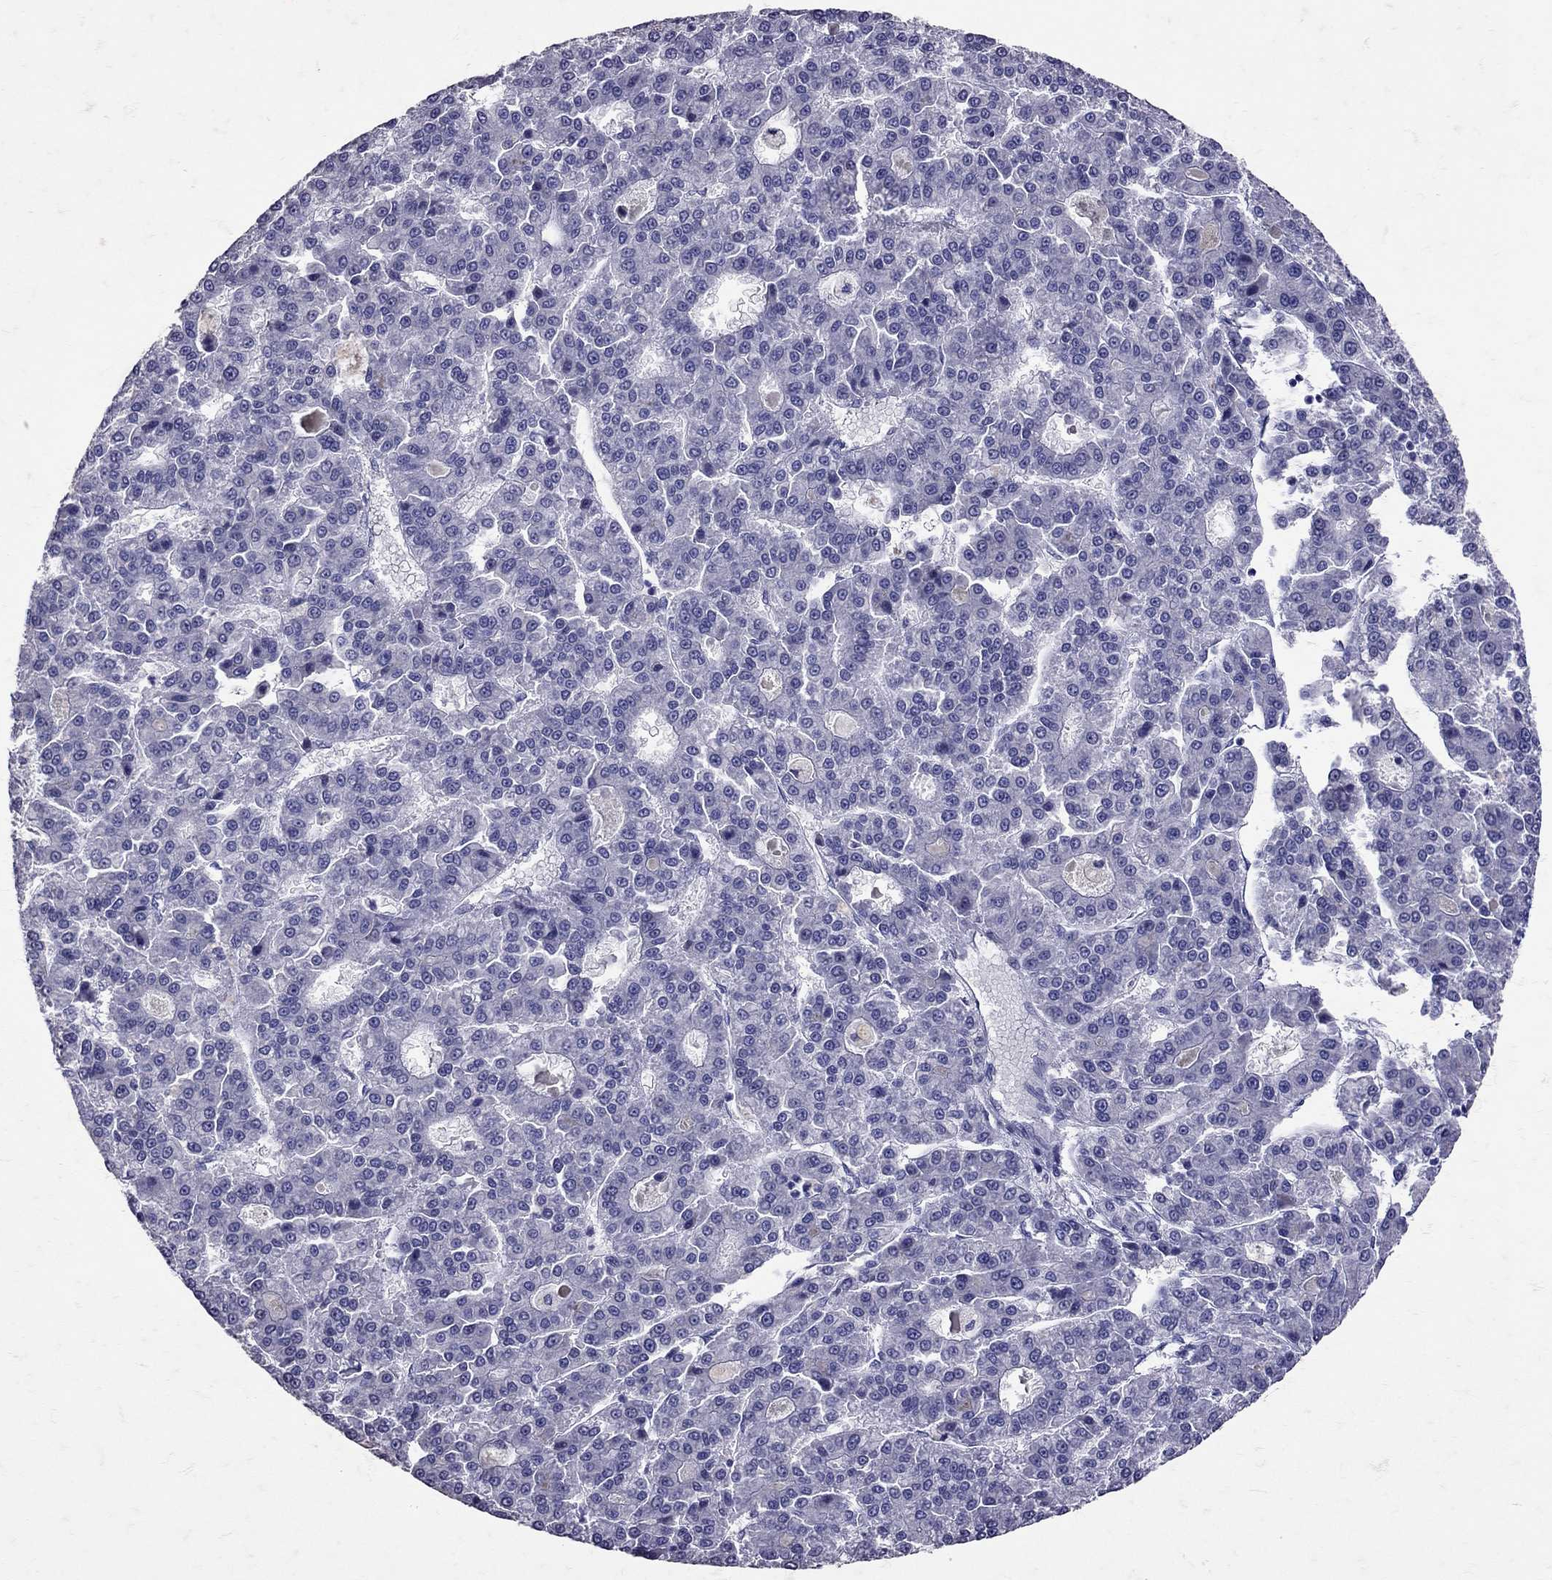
{"staining": {"intensity": "negative", "quantity": "none", "location": "none"}, "tissue": "liver cancer", "cell_type": "Tumor cells", "image_type": "cancer", "snomed": [{"axis": "morphology", "description": "Carcinoma, Hepatocellular, NOS"}, {"axis": "topography", "description": "Liver"}], "caption": "A histopathology image of human liver hepatocellular carcinoma is negative for staining in tumor cells. (DAB (3,3'-diaminobenzidine) IHC with hematoxylin counter stain).", "gene": "SST", "patient": {"sex": "male", "age": 70}}